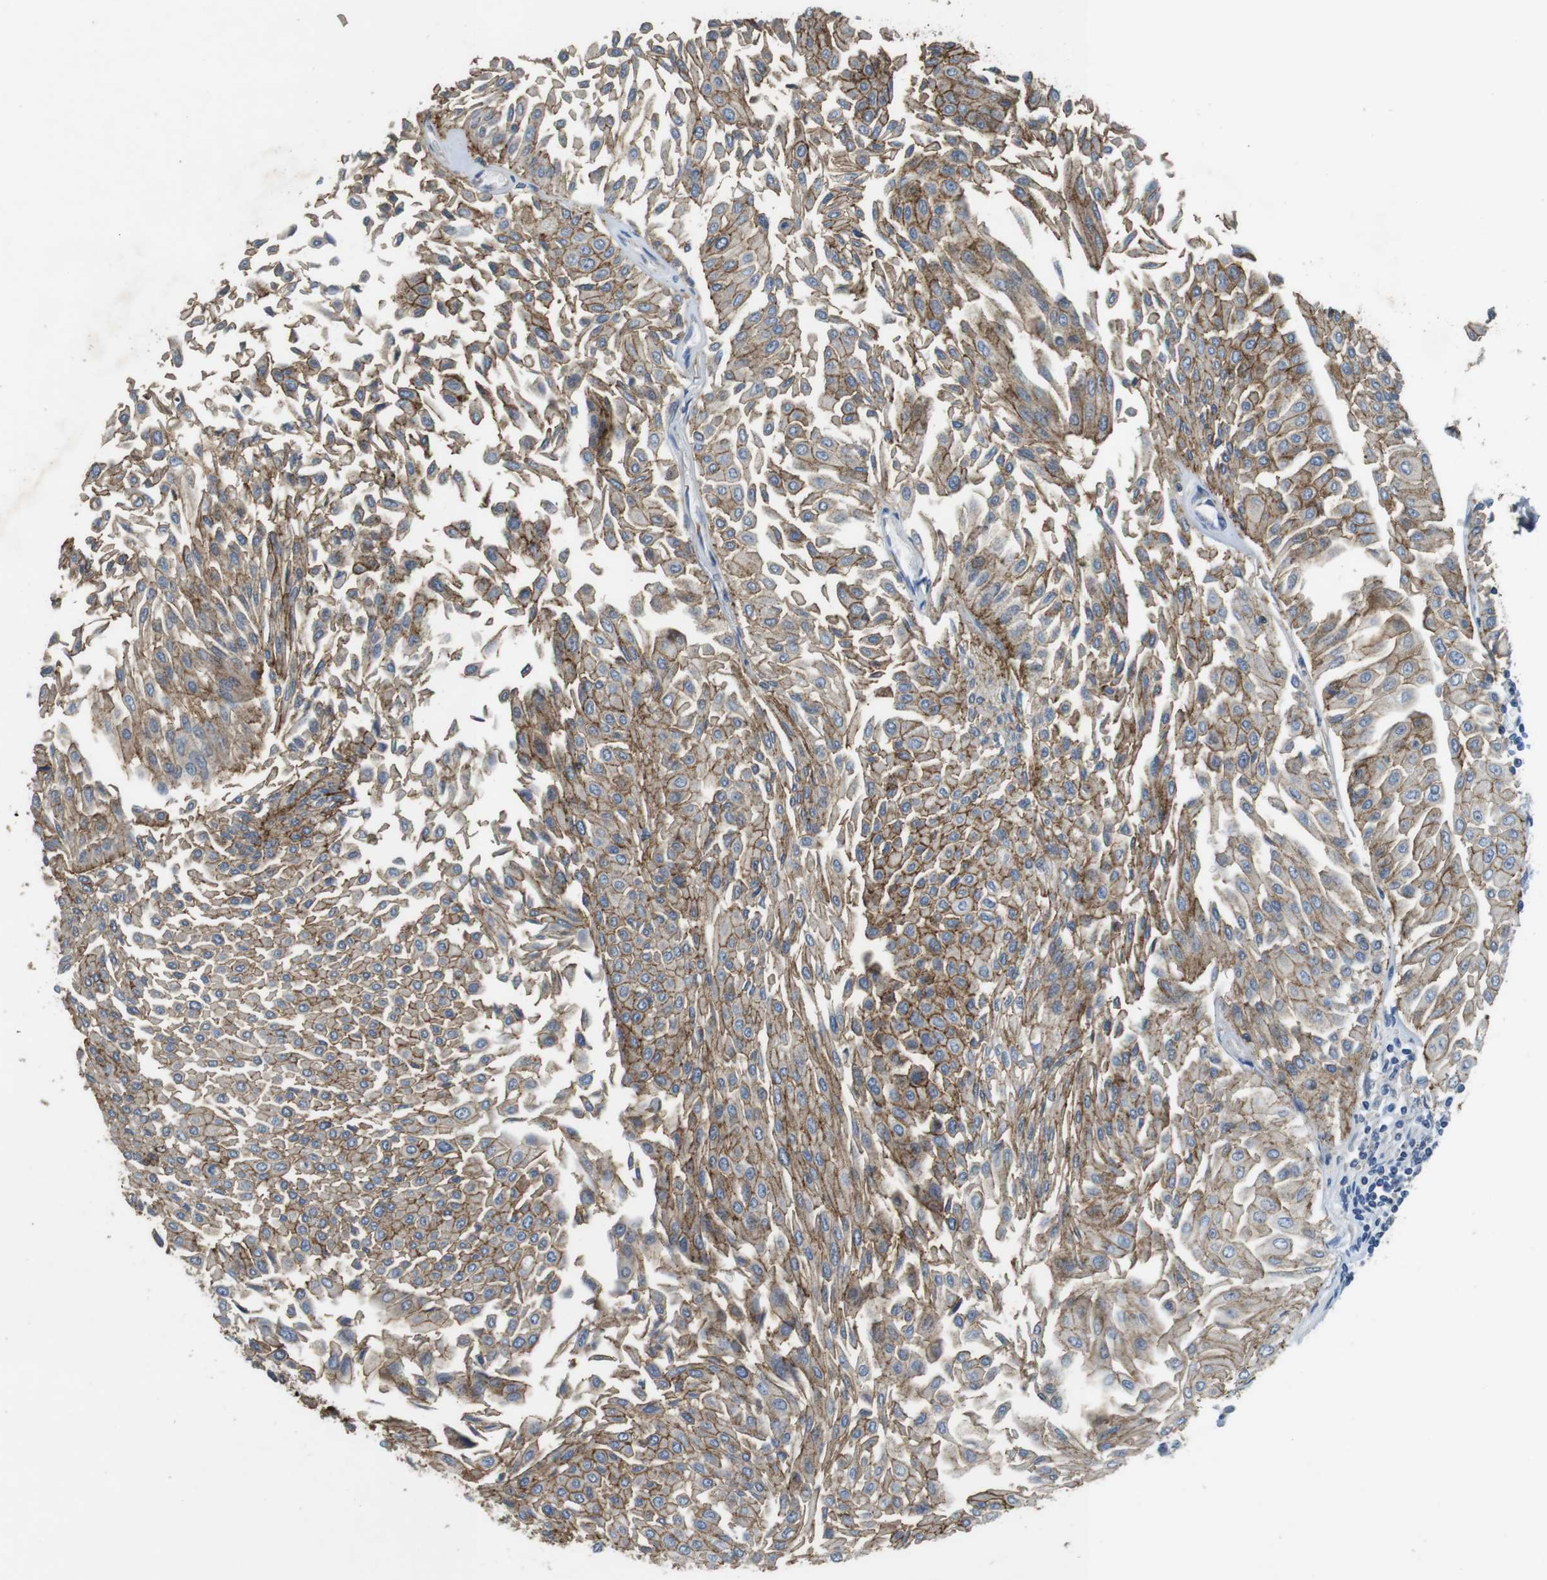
{"staining": {"intensity": "moderate", "quantity": ">75%", "location": "cytoplasmic/membranous"}, "tissue": "urothelial cancer", "cell_type": "Tumor cells", "image_type": "cancer", "snomed": [{"axis": "morphology", "description": "Urothelial carcinoma, Low grade"}, {"axis": "topography", "description": "Urinary bladder"}], "caption": "Immunohistochemical staining of low-grade urothelial carcinoma shows moderate cytoplasmic/membranous protein positivity in about >75% of tumor cells.", "gene": "CLDN7", "patient": {"sex": "male", "age": 67}}